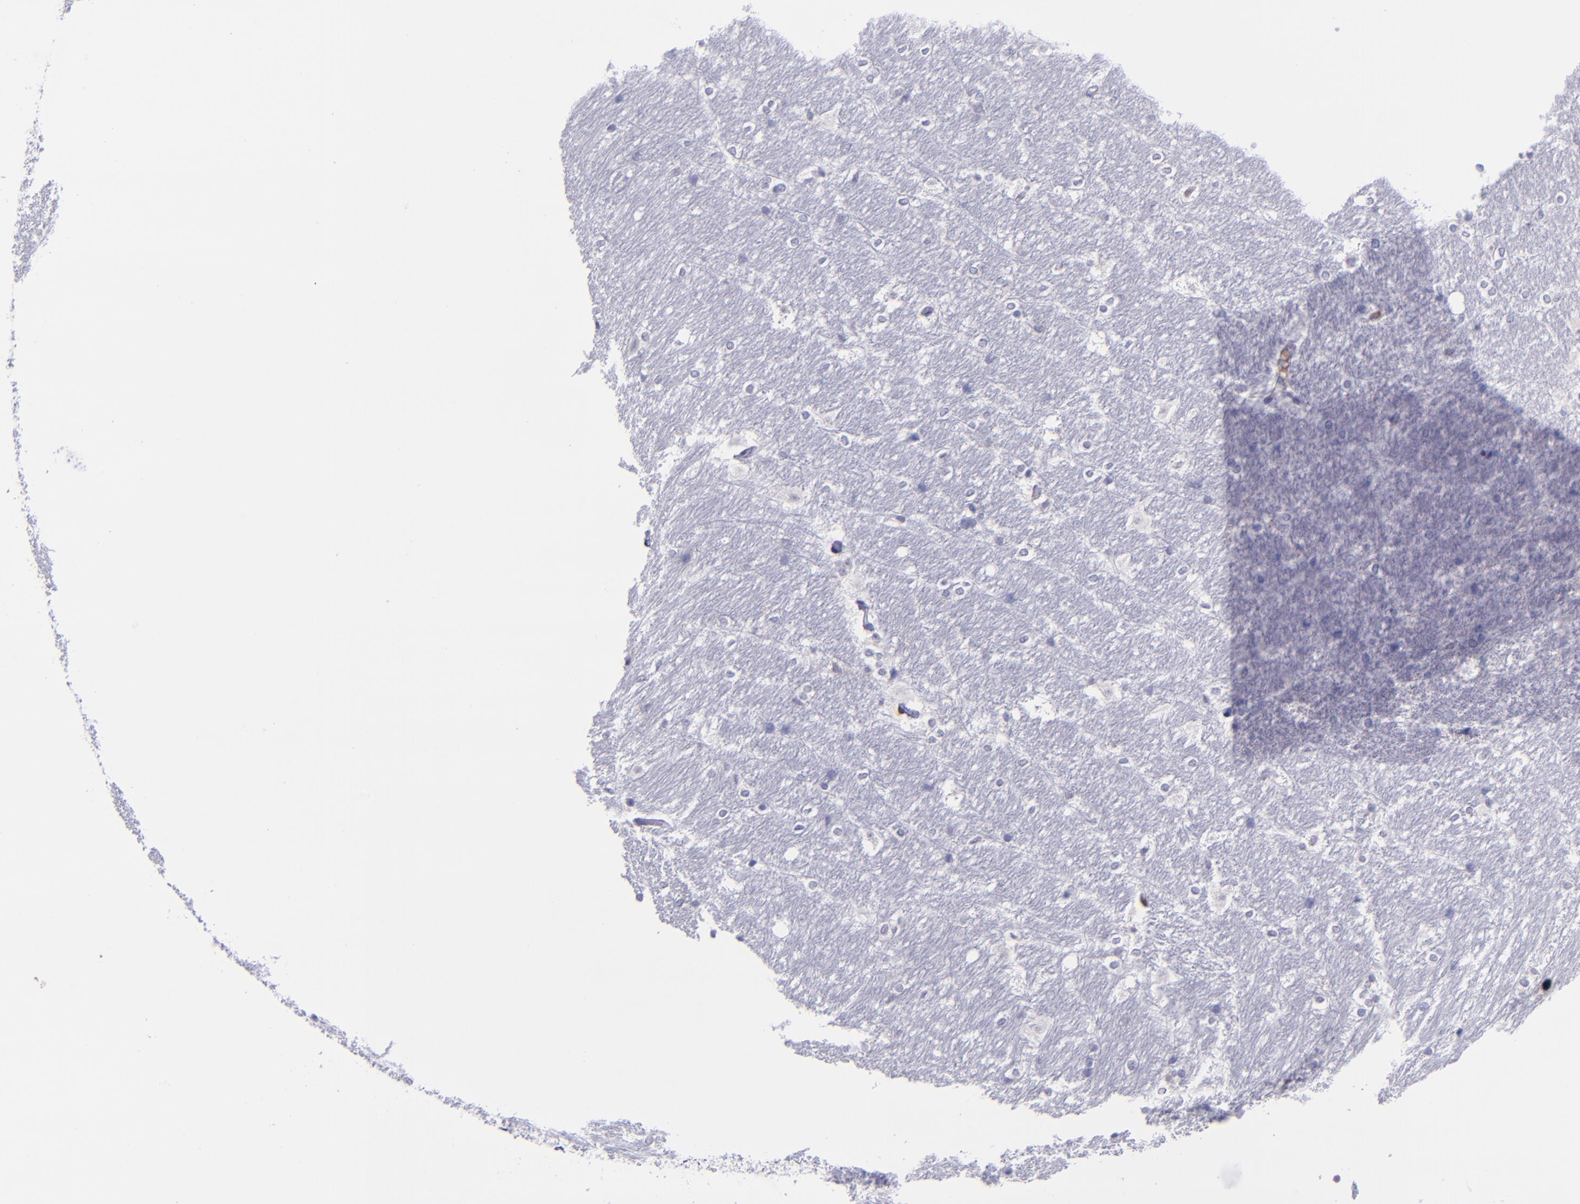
{"staining": {"intensity": "negative", "quantity": "none", "location": "none"}, "tissue": "hippocampus", "cell_type": "Glial cells", "image_type": "normal", "snomed": [{"axis": "morphology", "description": "Normal tissue, NOS"}, {"axis": "topography", "description": "Hippocampus"}], "caption": "There is no significant positivity in glial cells of hippocampus. (DAB immunohistochemistry, high magnification).", "gene": "ICAM3", "patient": {"sex": "female", "age": 19}}